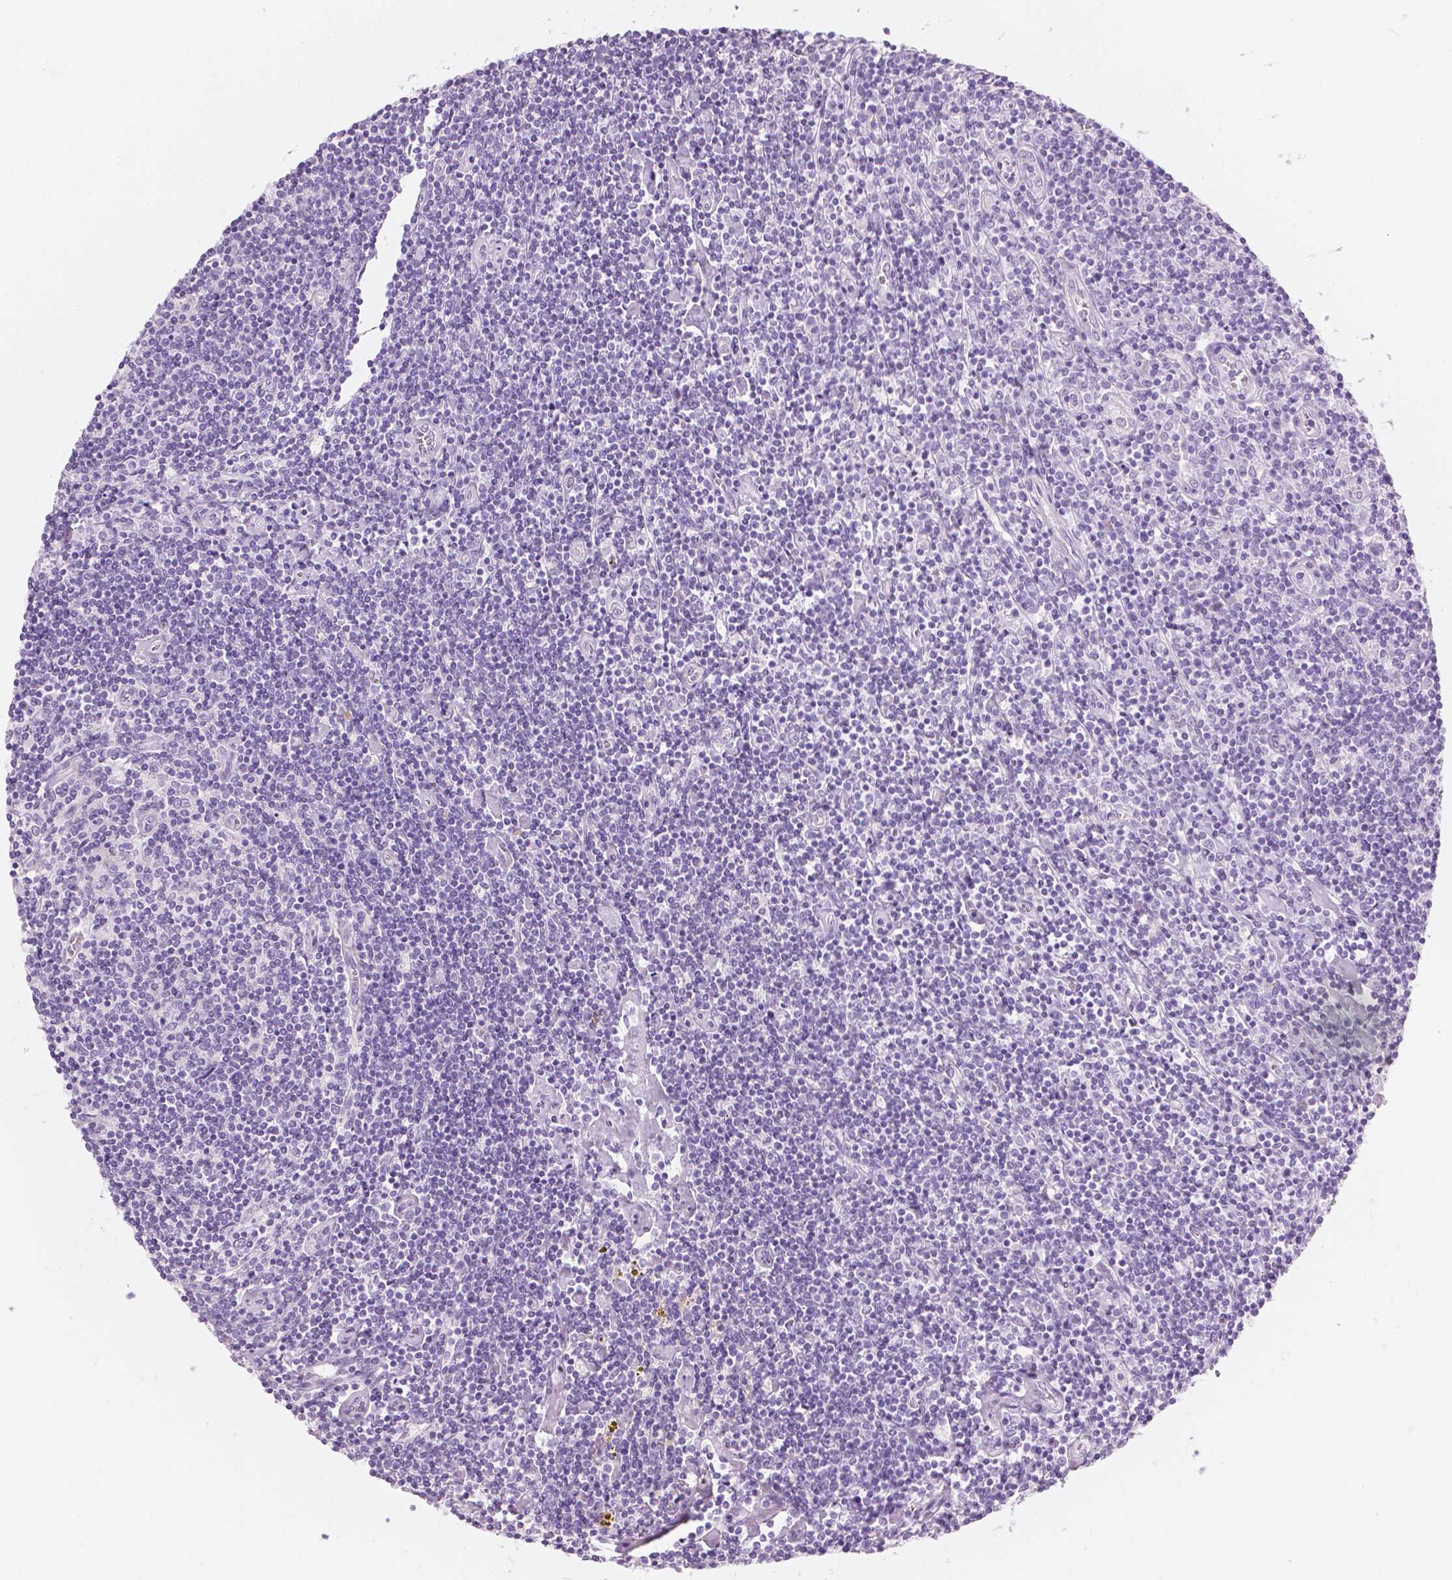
{"staining": {"intensity": "negative", "quantity": "none", "location": "none"}, "tissue": "lymphoma", "cell_type": "Tumor cells", "image_type": "cancer", "snomed": [{"axis": "morphology", "description": "Hodgkin's disease, NOS"}, {"axis": "topography", "description": "Lymph node"}], "caption": "An image of human Hodgkin's disease is negative for staining in tumor cells. The staining was performed using DAB (3,3'-diaminobenzidine) to visualize the protein expression in brown, while the nuclei were stained in blue with hematoxylin (Magnification: 20x).", "gene": "A4GNT", "patient": {"sex": "male", "age": 40}}